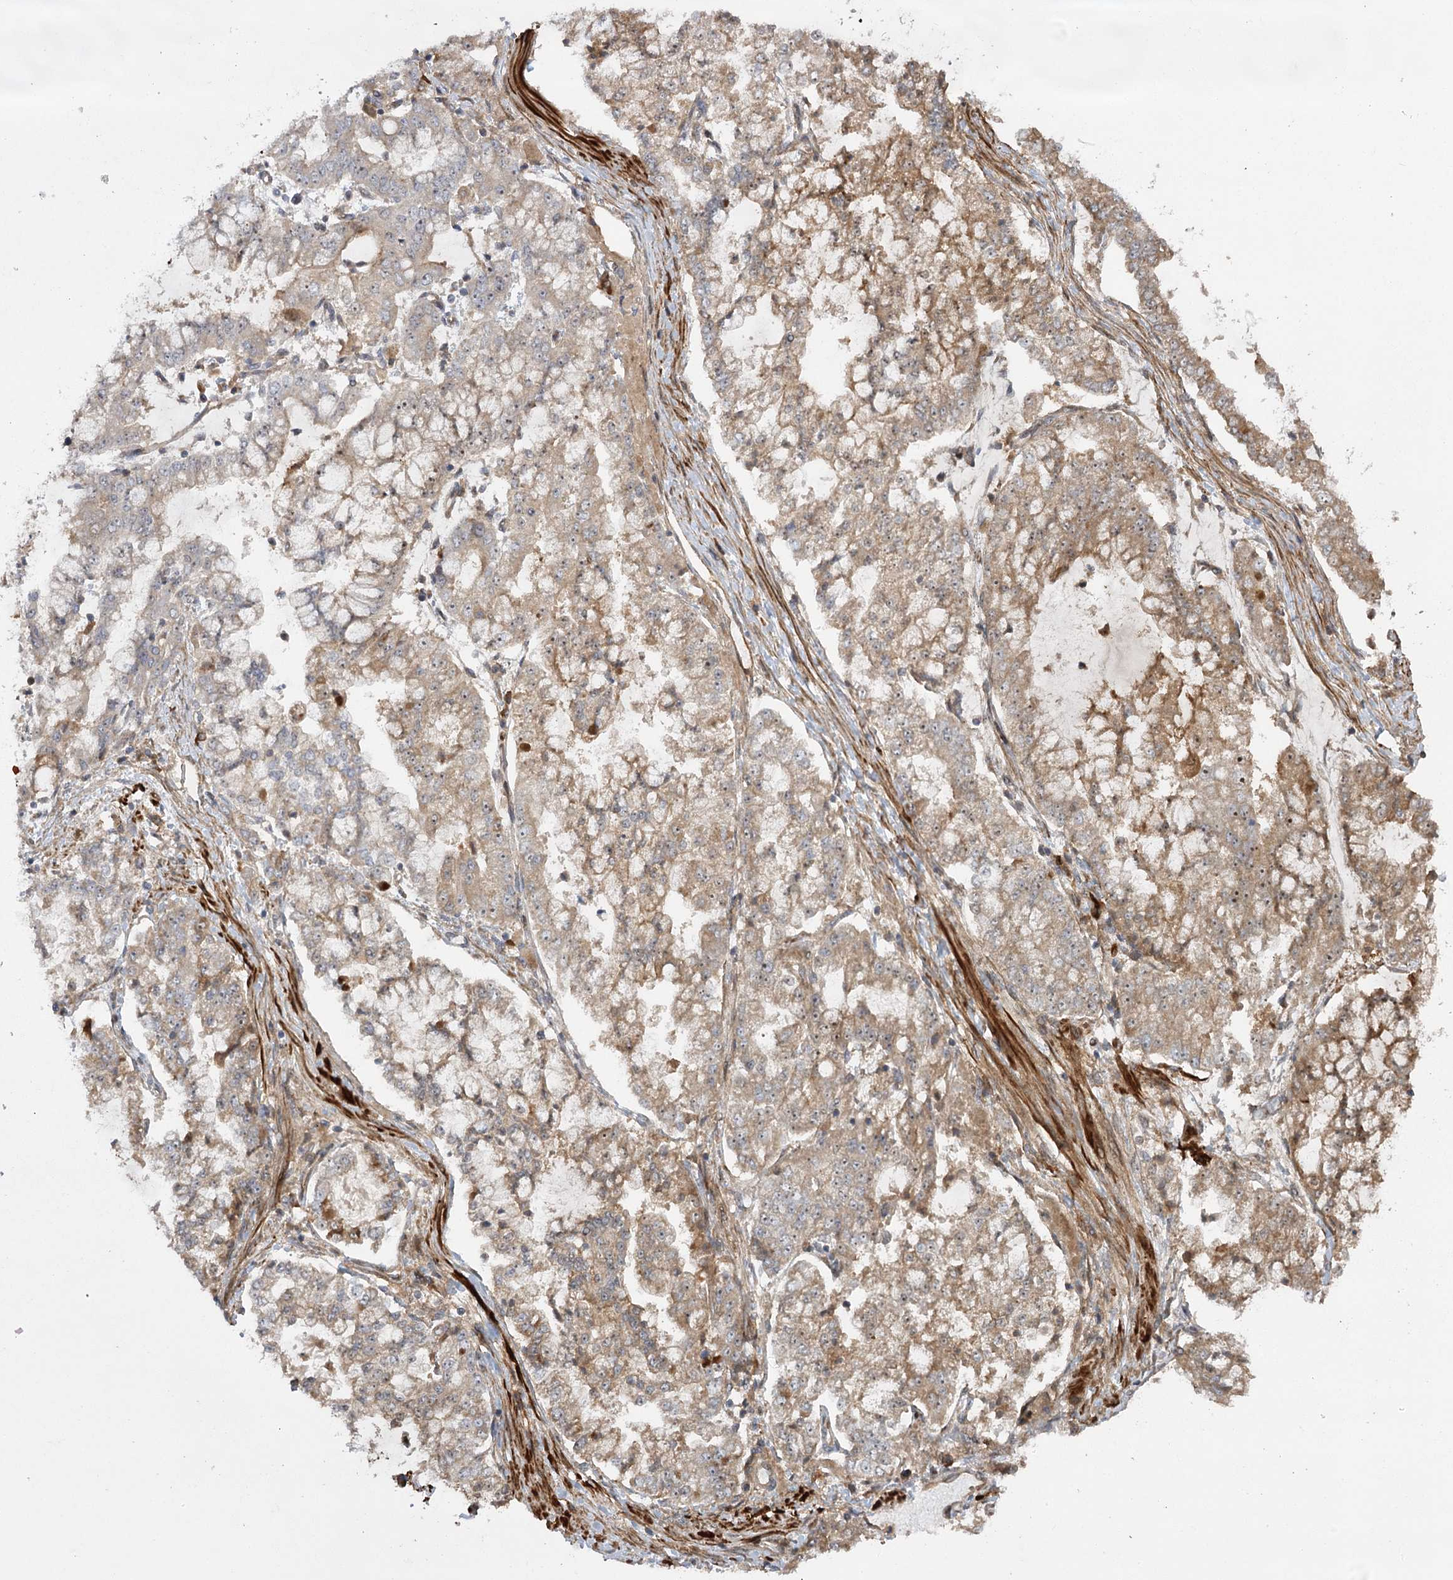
{"staining": {"intensity": "weak", "quantity": ">75%", "location": "cytoplasmic/membranous"}, "tissue": "stomach cancer", "cell_type": "Tumor cells", "image_type": "cancer", "snomed": [{"axis": "morphology", "description": "Adenocarcinoma, NOS"}, {"axis": "topography", "description": "Stomach"}], "caption": "This is a photomicrograph of immunohistochemistry staining of stomach cancer (adenocarcinoma), which shows weak staining in the cytoplasmic/membranous of tumor cells.", "gene": "KCNN2", "patient": {"sex": "male", "age": 76}}